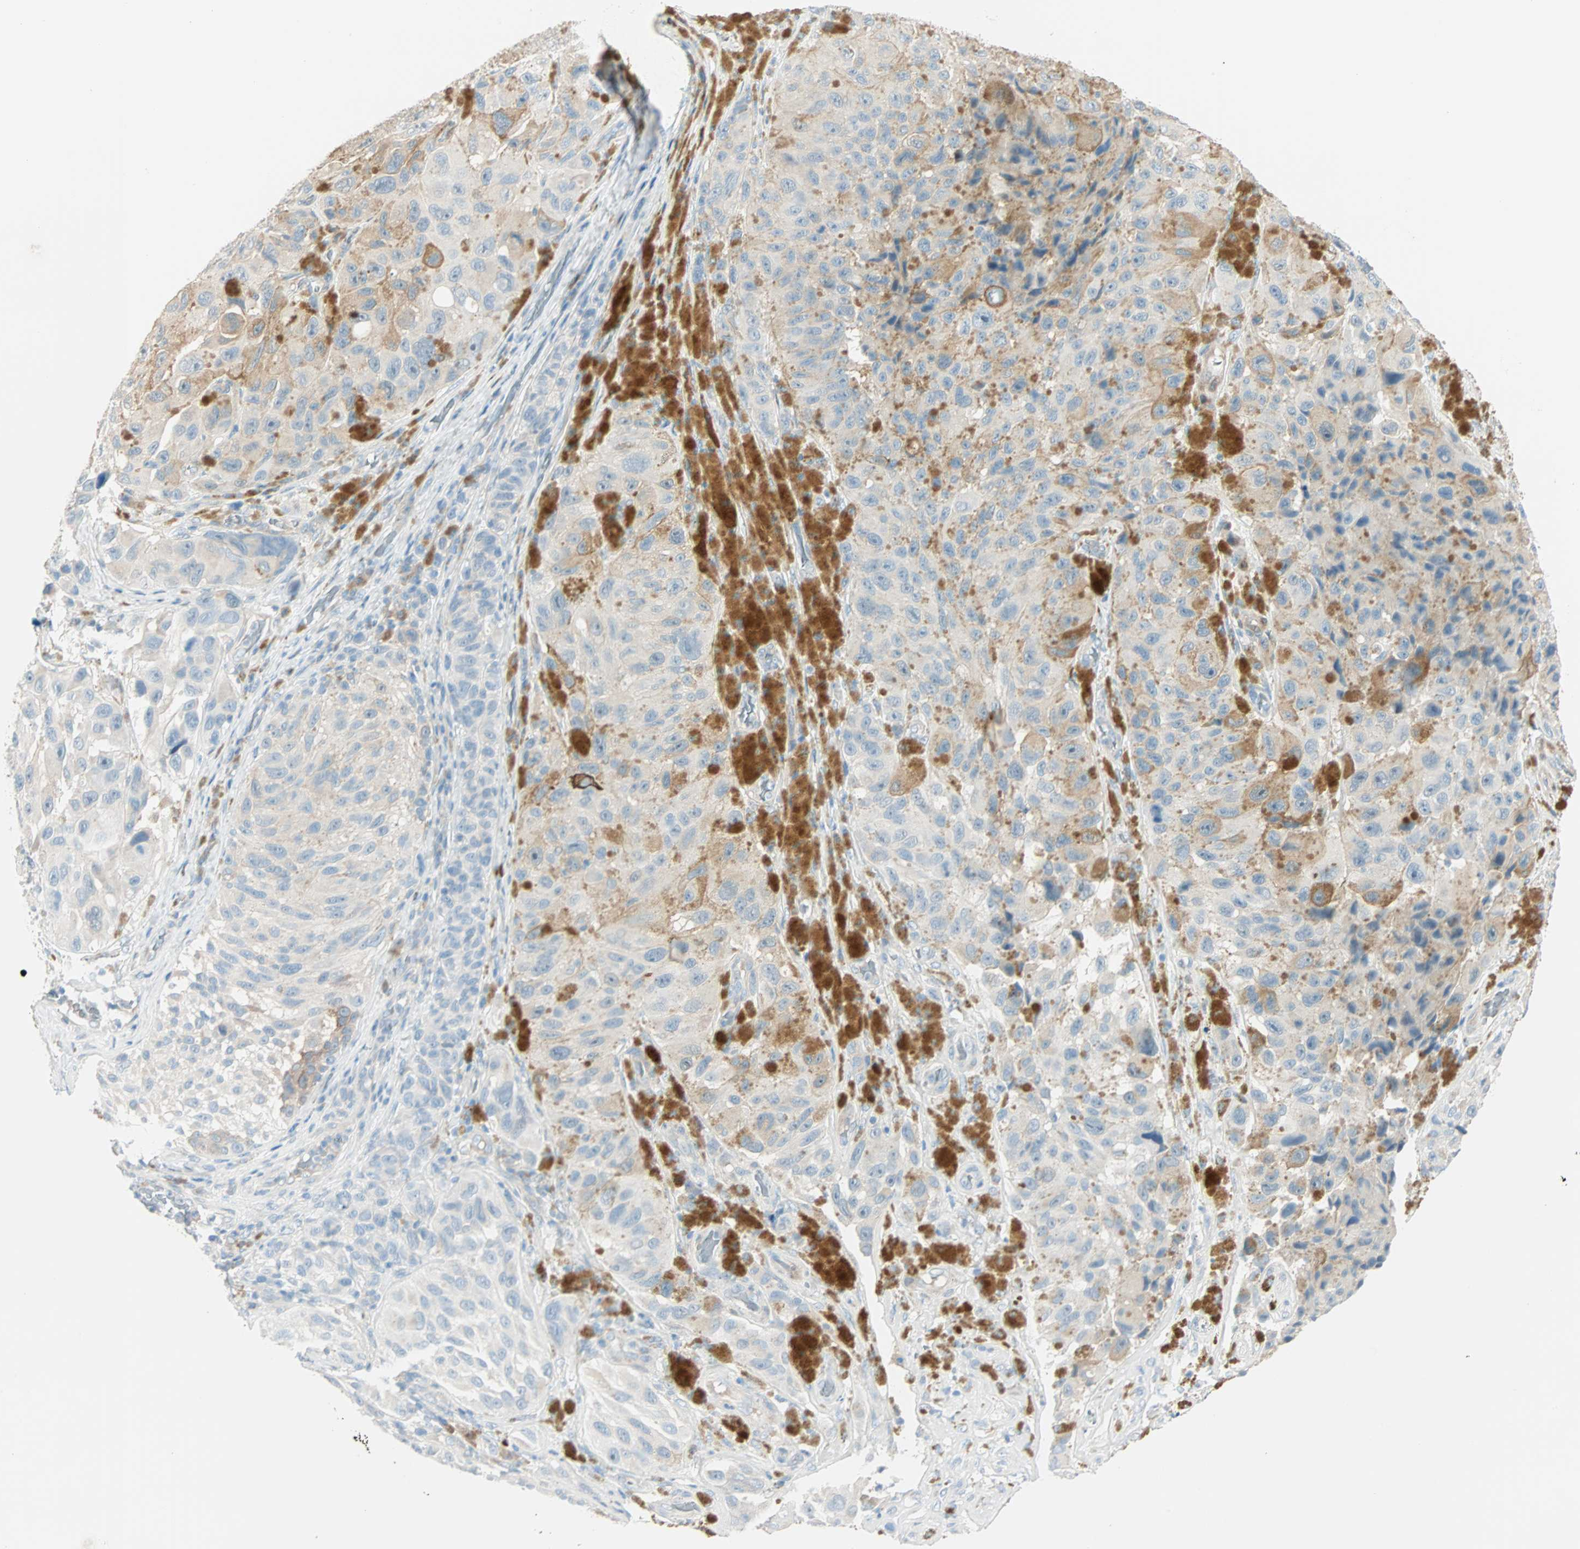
{"staining": {"intensity": "weak", "quantity": "25%-75%", "location": "cytoplasmic/membranous"}, "tissue": "melanoma", "cell_type": "Tumor cells", "image_type": "cancer", "snomed": [{"axis": "morphology", "description": "Malignant melanoma, NOS"}, {"axis": "topography", "description": "Skin"}], "caption": "A brown stain labels weak cytoplasmic/membranous expression of a protein in melanoma tumor cells.", "gene": "ATF6", "patient": {"sex": "female", "age": 73}}